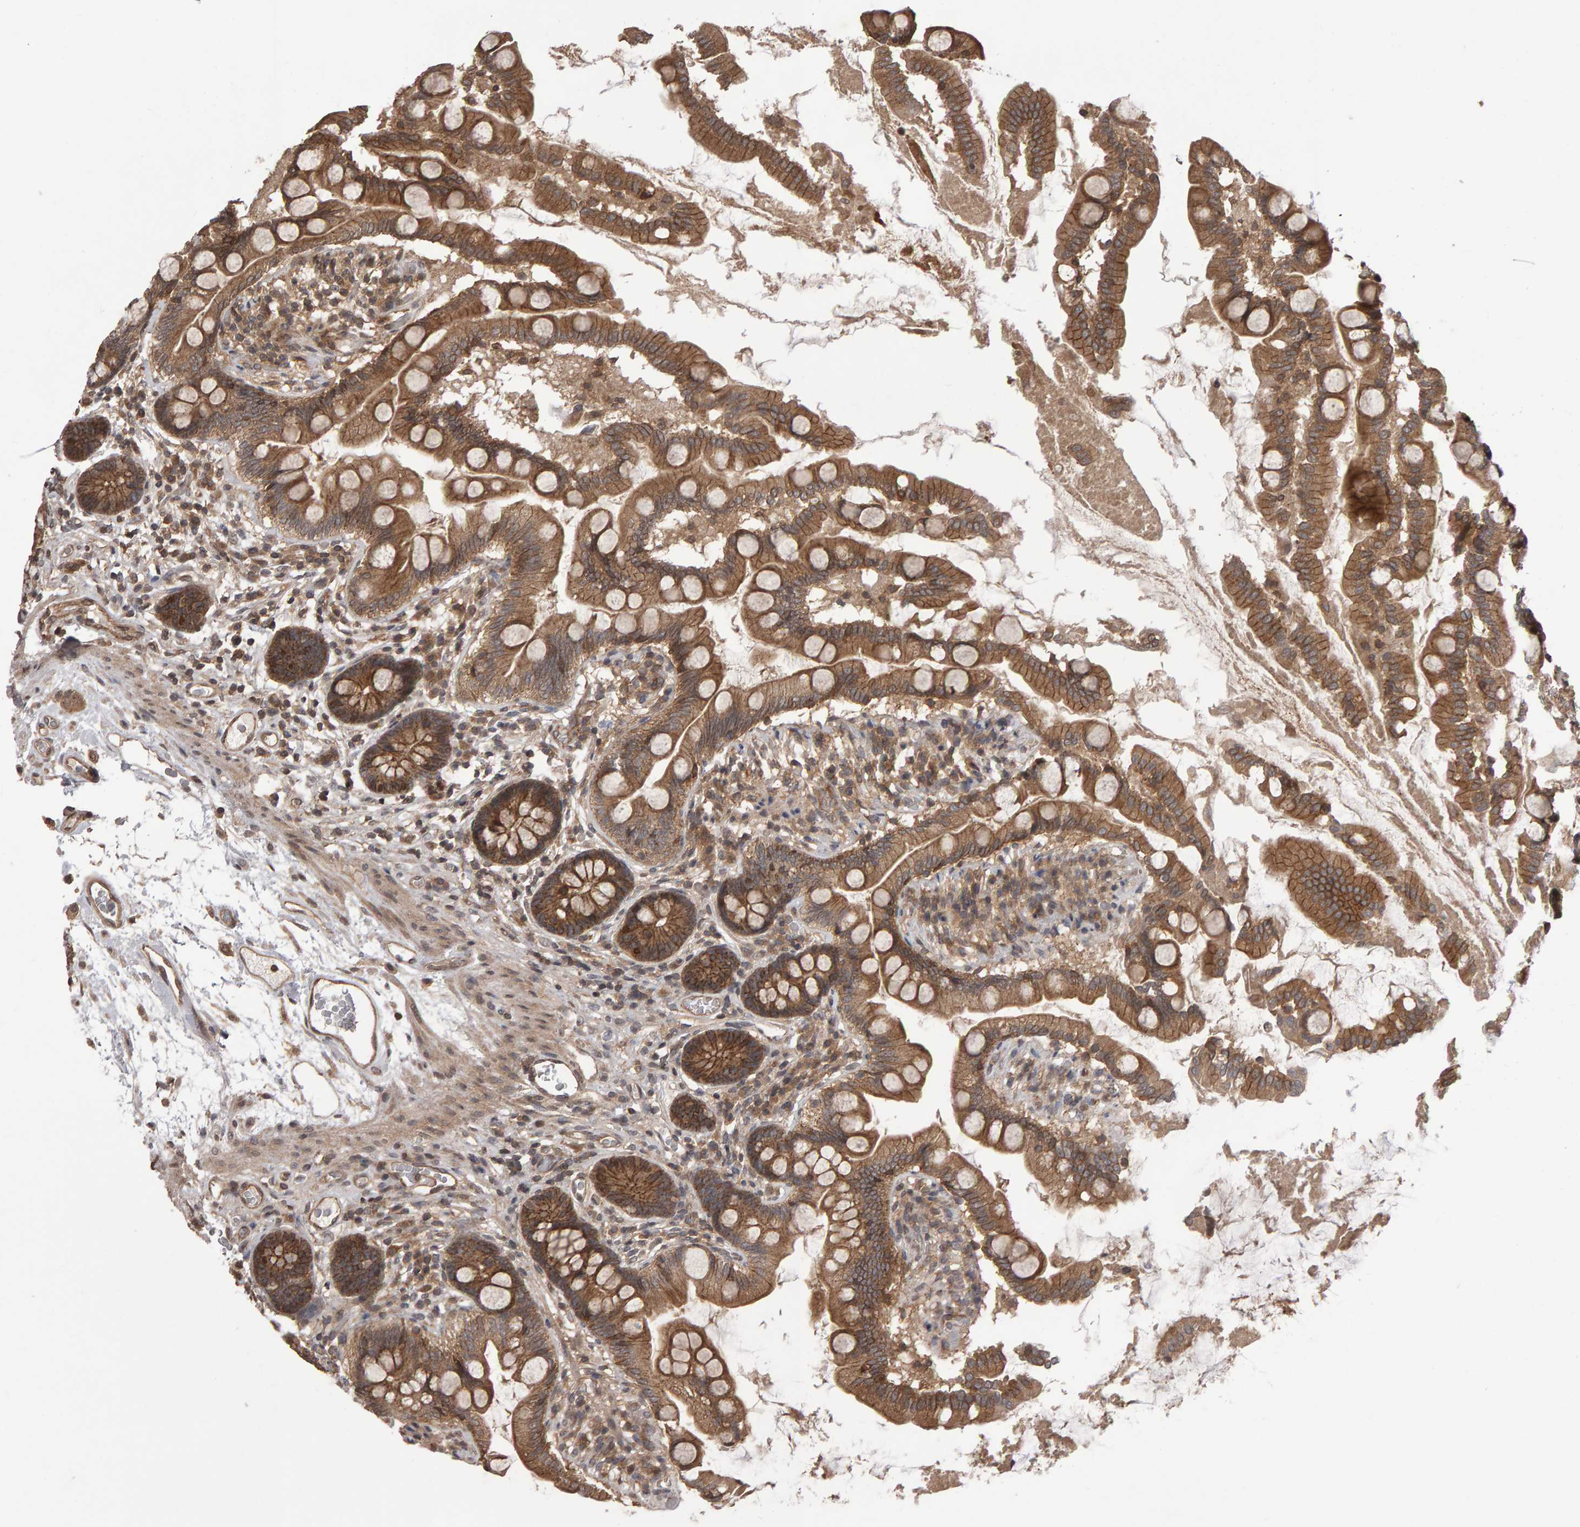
{"staining": {"intensity": "moderate", "quantity": ">75%", "location": "cytoplasmic/membranous"}, "tissue": "small intestine", "cell_type": "Glandular cells", "image_type": "normal", "snomed": [{"axis": "morphology", "description": "Normal tissue, NOS"}, {"axis": "topography", "description": "Small intestine"}], "caption": "This image demonstrates IHC staining of benign small intestine, with medium moderate cytoplasmic/membranous expression in about >75% of glandular cells.", "gene": "SCRIB", "patient": {"sex": "female", "age": 56}}